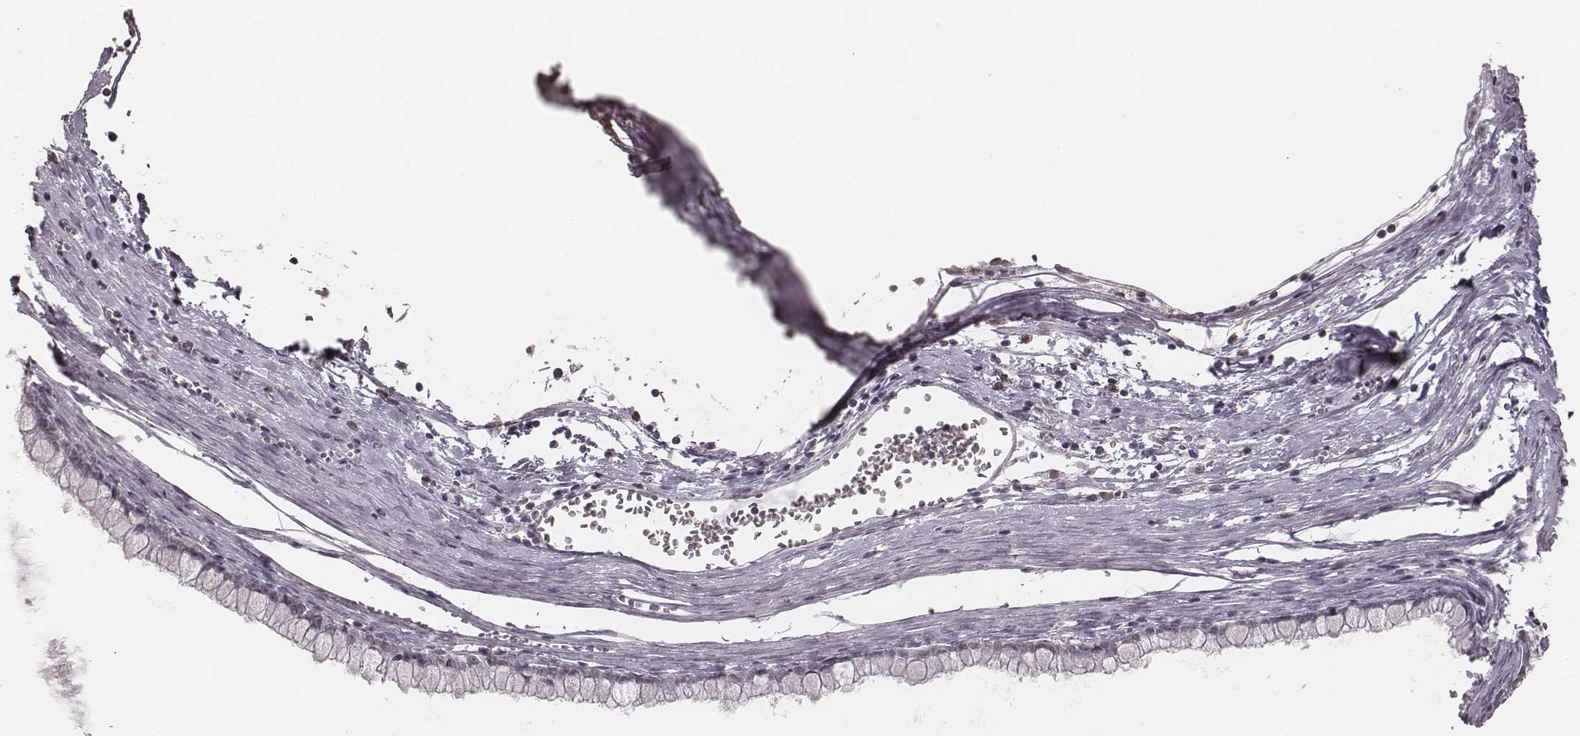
{"staining": {"intensity": "negative", "quantity": "none", "location": "none"}, "tissue": "ovarian cancer", "cell_type": "Tumor cells", "image_type": "cancer", "snomed": [{"axis": "morphology", "description": "Cystadenocarcinoma, mucinous, NOS"}, {"axis": "topography", "description": "Ovary"}], "caption": "DAB (3,3'-diaminobenzidine) immunohistochemical staining of human mucinous cystadenocarcinoma (ovarian) exhibits no significant positivity in tumor cells.", "gene": "KITLG", "patient": {"sex": "female", "age": 67}}